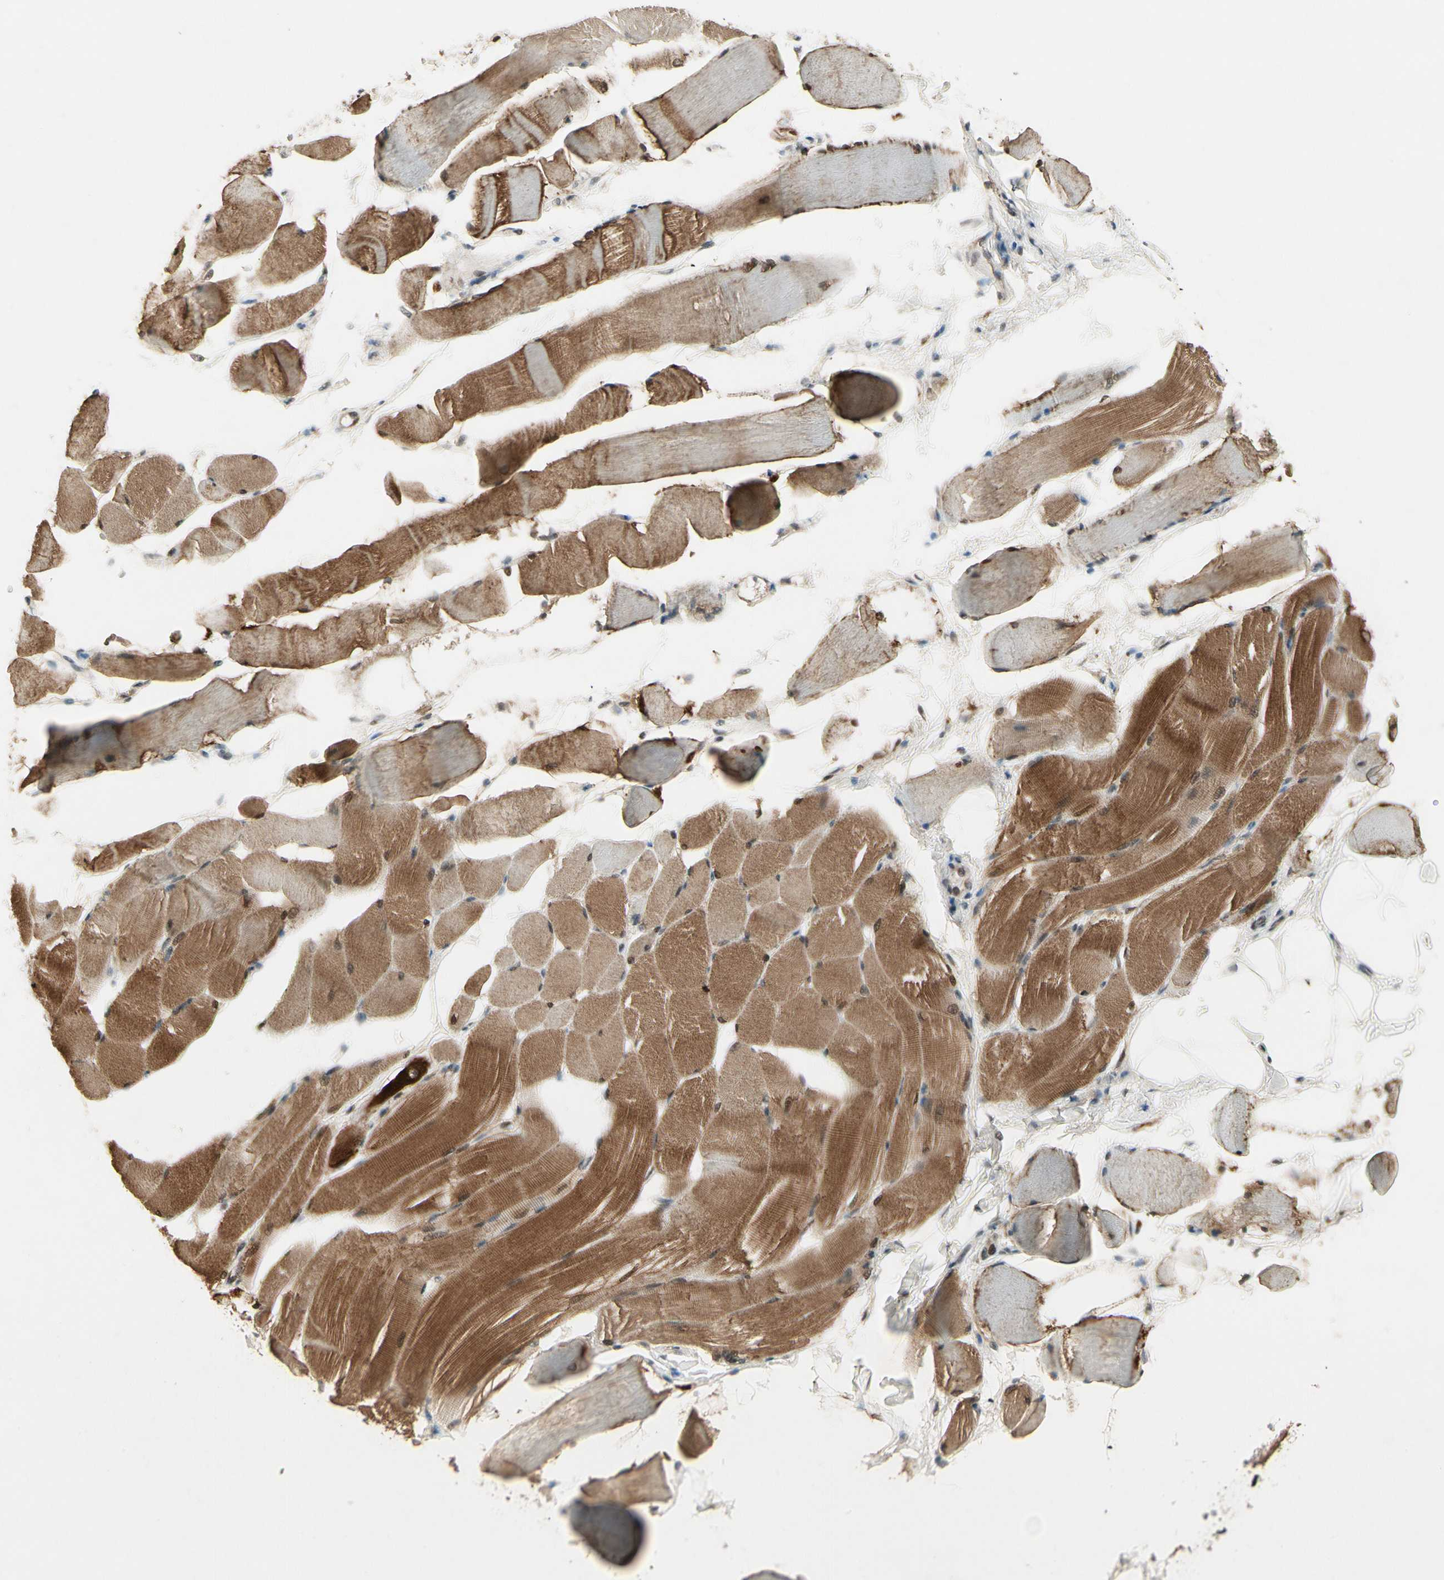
{"staining": {"intensity": "moderate", "quantity": "25%-75%", "location": "cytoplasmic/membranous,nuclear"}, "tissue": "skeletal muscle", "cell_type": "Myocytes", "image_type": "normal", "snomed": [{"axis": "morphology", "description": "Normal tissue, NOS"}, {"axis": "topography", "description": "Skeletal muscle"}, {"axis": "topography", "description": "Peripheral nerve tissue"}], "caption": "This photomicrograph shows unremarkable skeletal muscle stained with immunohistochemistry (IHC) to label a protein in brown. The cytoplasmic/membranous,nuclear of myocytes show moderate positivity for the protein. Nuclei are counter-stained blue.", "gene": "CDK11A", "patient": {"sex": "female", "age": 84}}